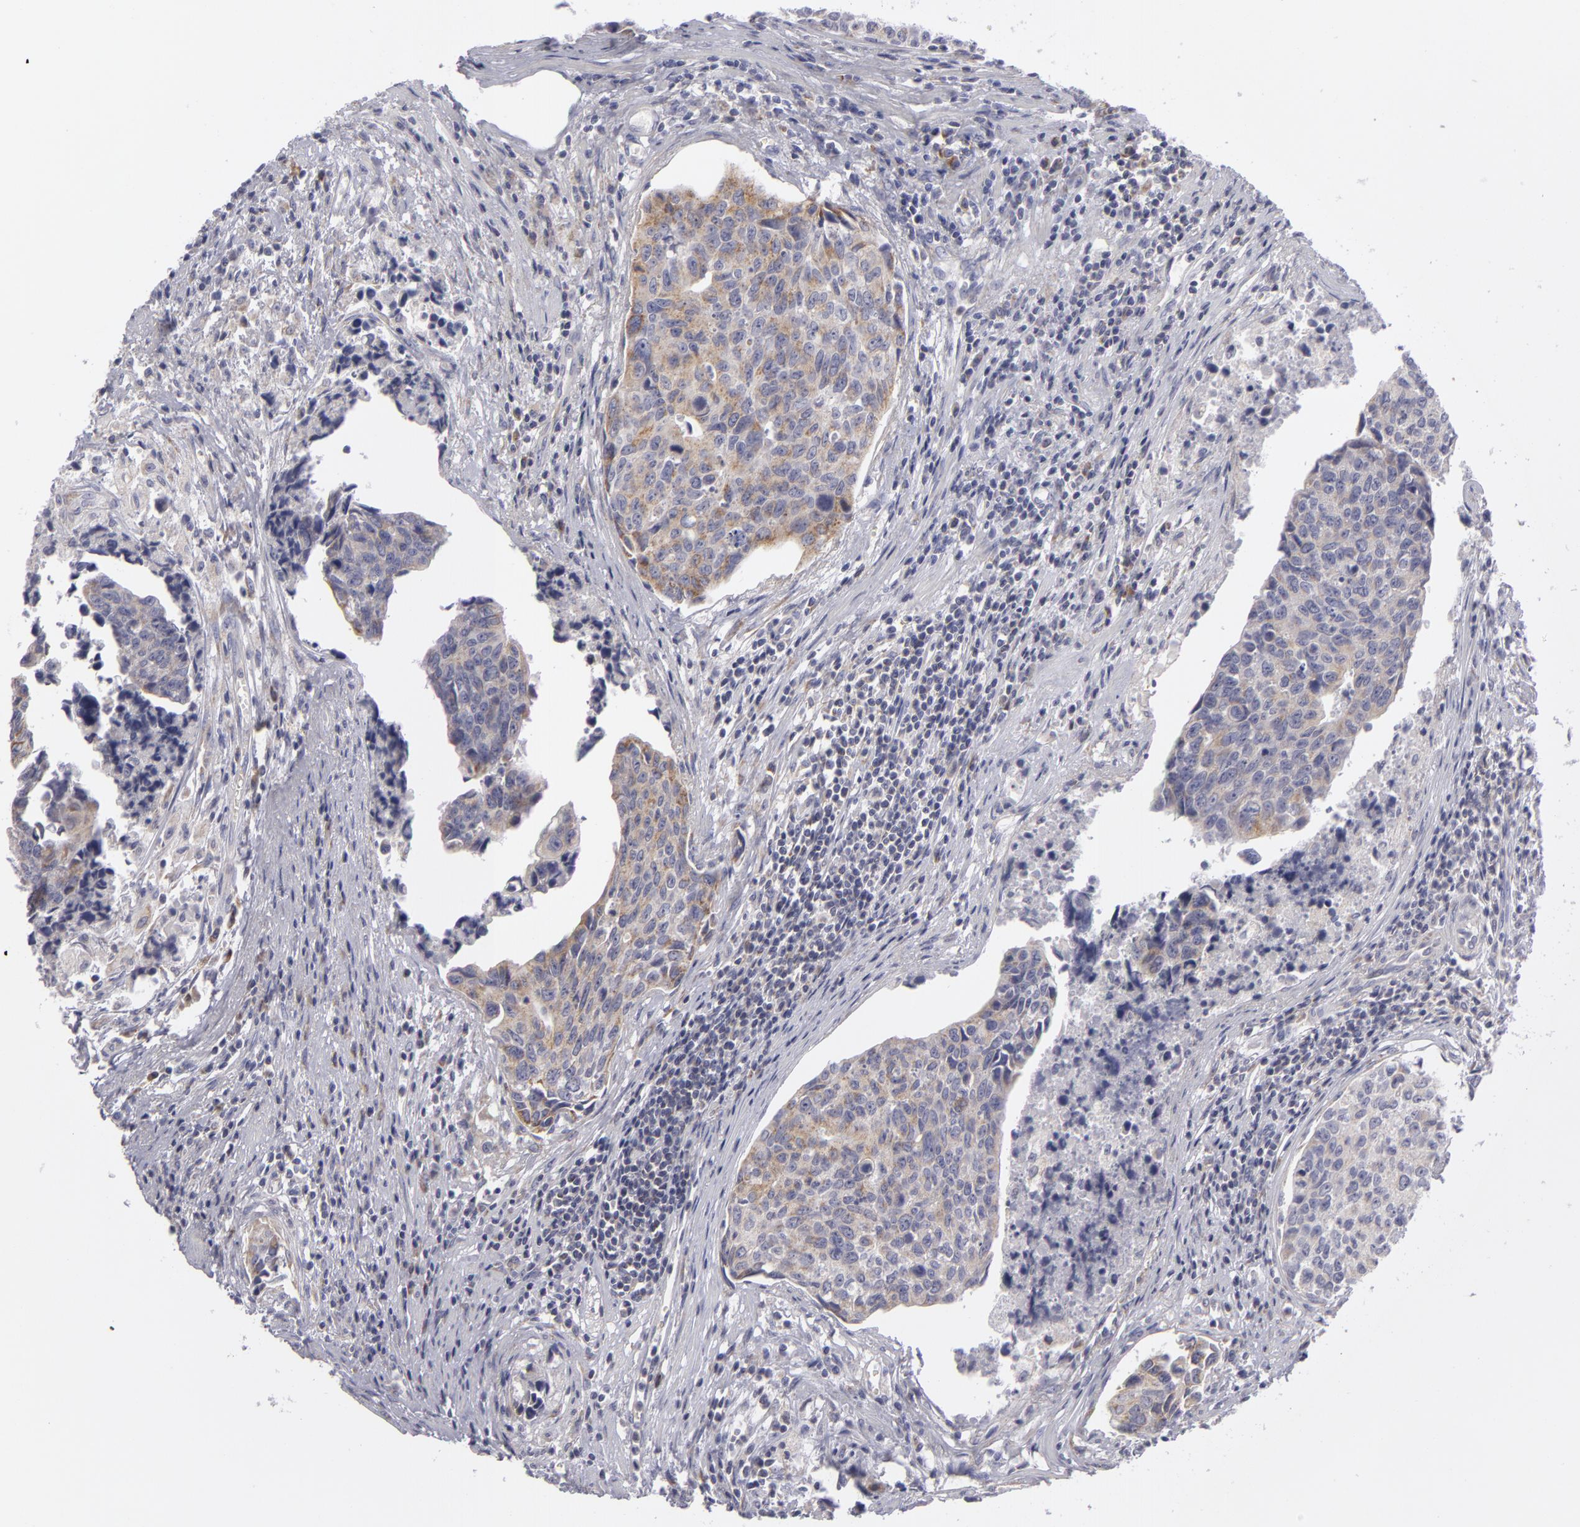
{"staining": {"intensity": "weak", "quantity": ">75%", "location": "cytoplasmic/membranous"}, "tissue": "urothelial cancer", "cell_type": "Tumor cells", "image_type": "cancer", "snomed": [{"axis": "morphology", "description": "Urothelial carcinoma, High grade"}, {"axis": "topography", "description": "Urinary bladder"}], "caption": "DAB (3,3'-diaminobenzidine) immunohistochemical staining of human urothelial cancer reveals weak cytoplasmic/membranous protein staining in about >75% of tumor cells. The protein is stained brown, and the nuclei are stained in blue (DAB IHC with brightfield microscopy, high magnification).", "gene": "ATP2B3", "patient": {"sex": "male", "age": 81}}